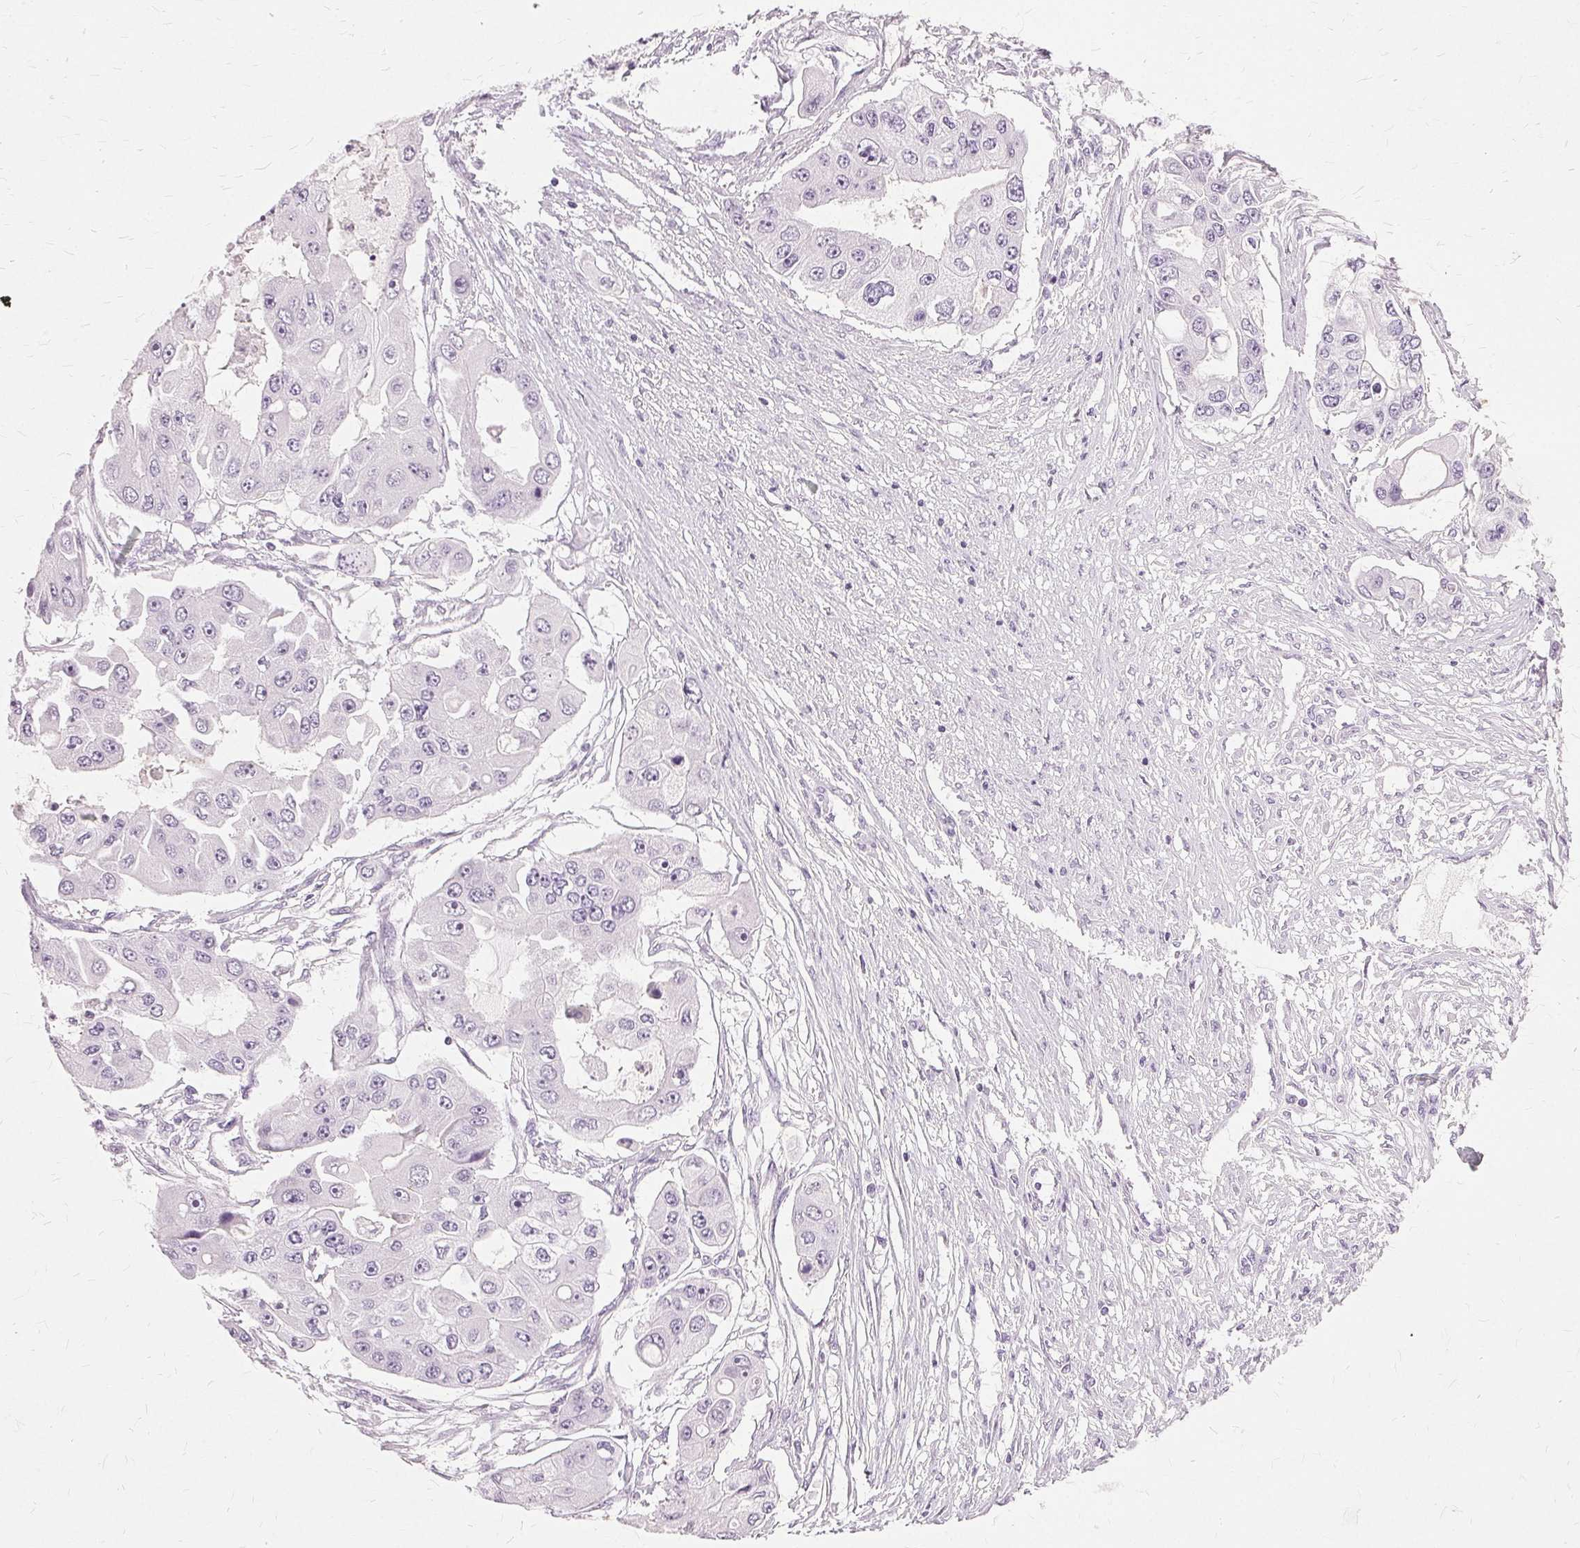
{"staining": {"intensity": "negative", "quantity": "none", "location": "none"}, "tissue": "ovarian cancer", "cell_type": "Tumor cells", "image_type": "cancer", "snomed": [{"axis": "morphology", "description": "Cystadenocarcinoma, serous, NOS"}, {"axis": "topography", "description": "Ovary"}], "caption": "Tumor cells show no significant expression in ovarian cancer (serous cystadenocarcinoma).", "gene": "SLC45A3", "patient": {"sex": "female", "age": 56}}